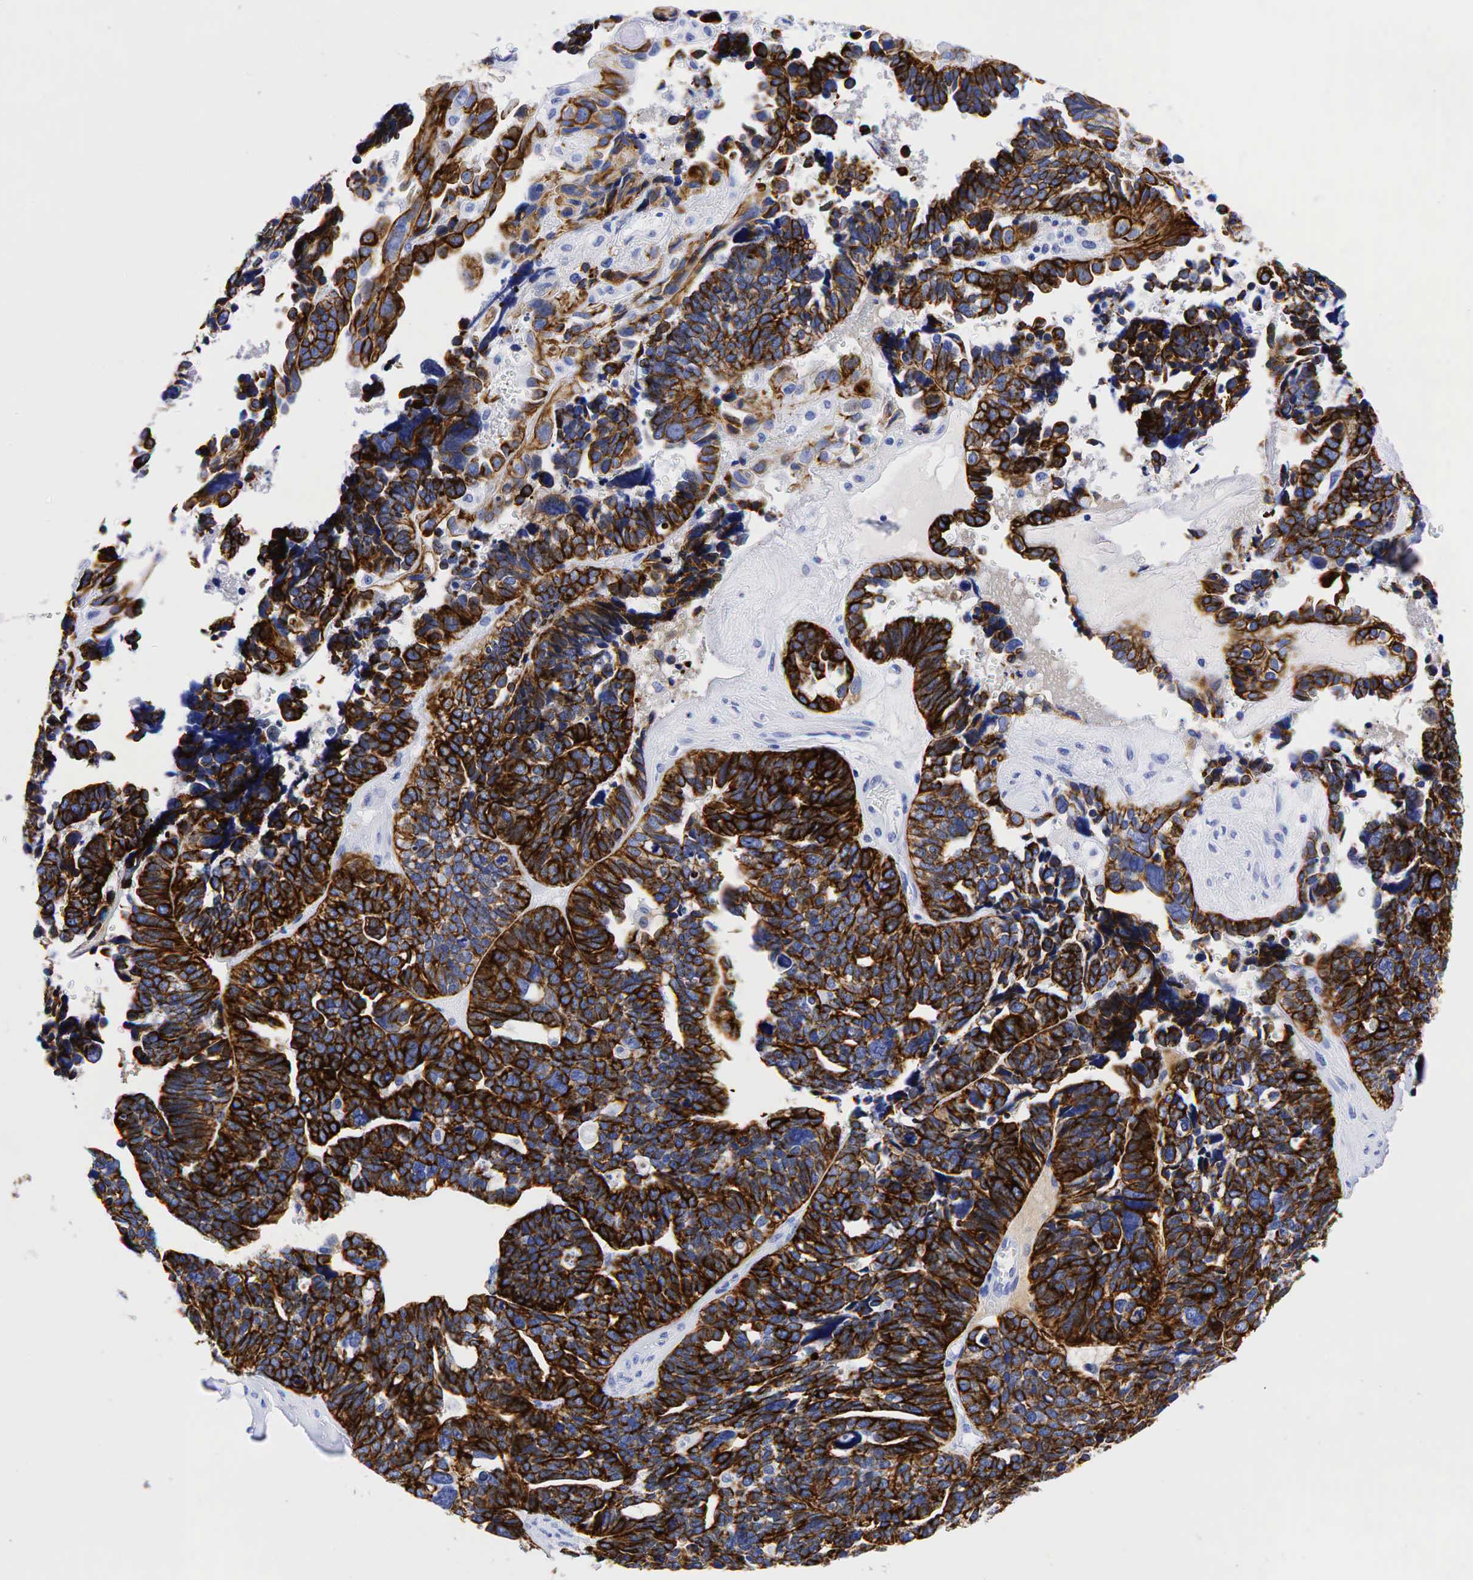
{"staining": {"intensity": "strong", "quantity": ">75%", "location": "cytoplasmic/membranous"}, "tissue": "ovarian cancer", "cell_type": "Tumor cells", "image_type": "cancer", "snomed": [{"axis": "morphology", "description": "Cystadenocarcinoma, serous, NOS"}, {"axis": "topography", "description": "Ovary"}], "caption": "High-magnification brightfield microscopy of ovarian serous cystadenocarcinoma stained with DAB (3,3'-diaminobenzidine) (brown) and counterstained with hematoxylin (blue). tumor cells exhibit strong cytoplasmic/membranous staining is seen in about>75% of cells. (brown staining indicates protein expression, while blue staining denotes nuclei).", "gene": "KRT18", "patient": {"sex": "female", "age": 77}}